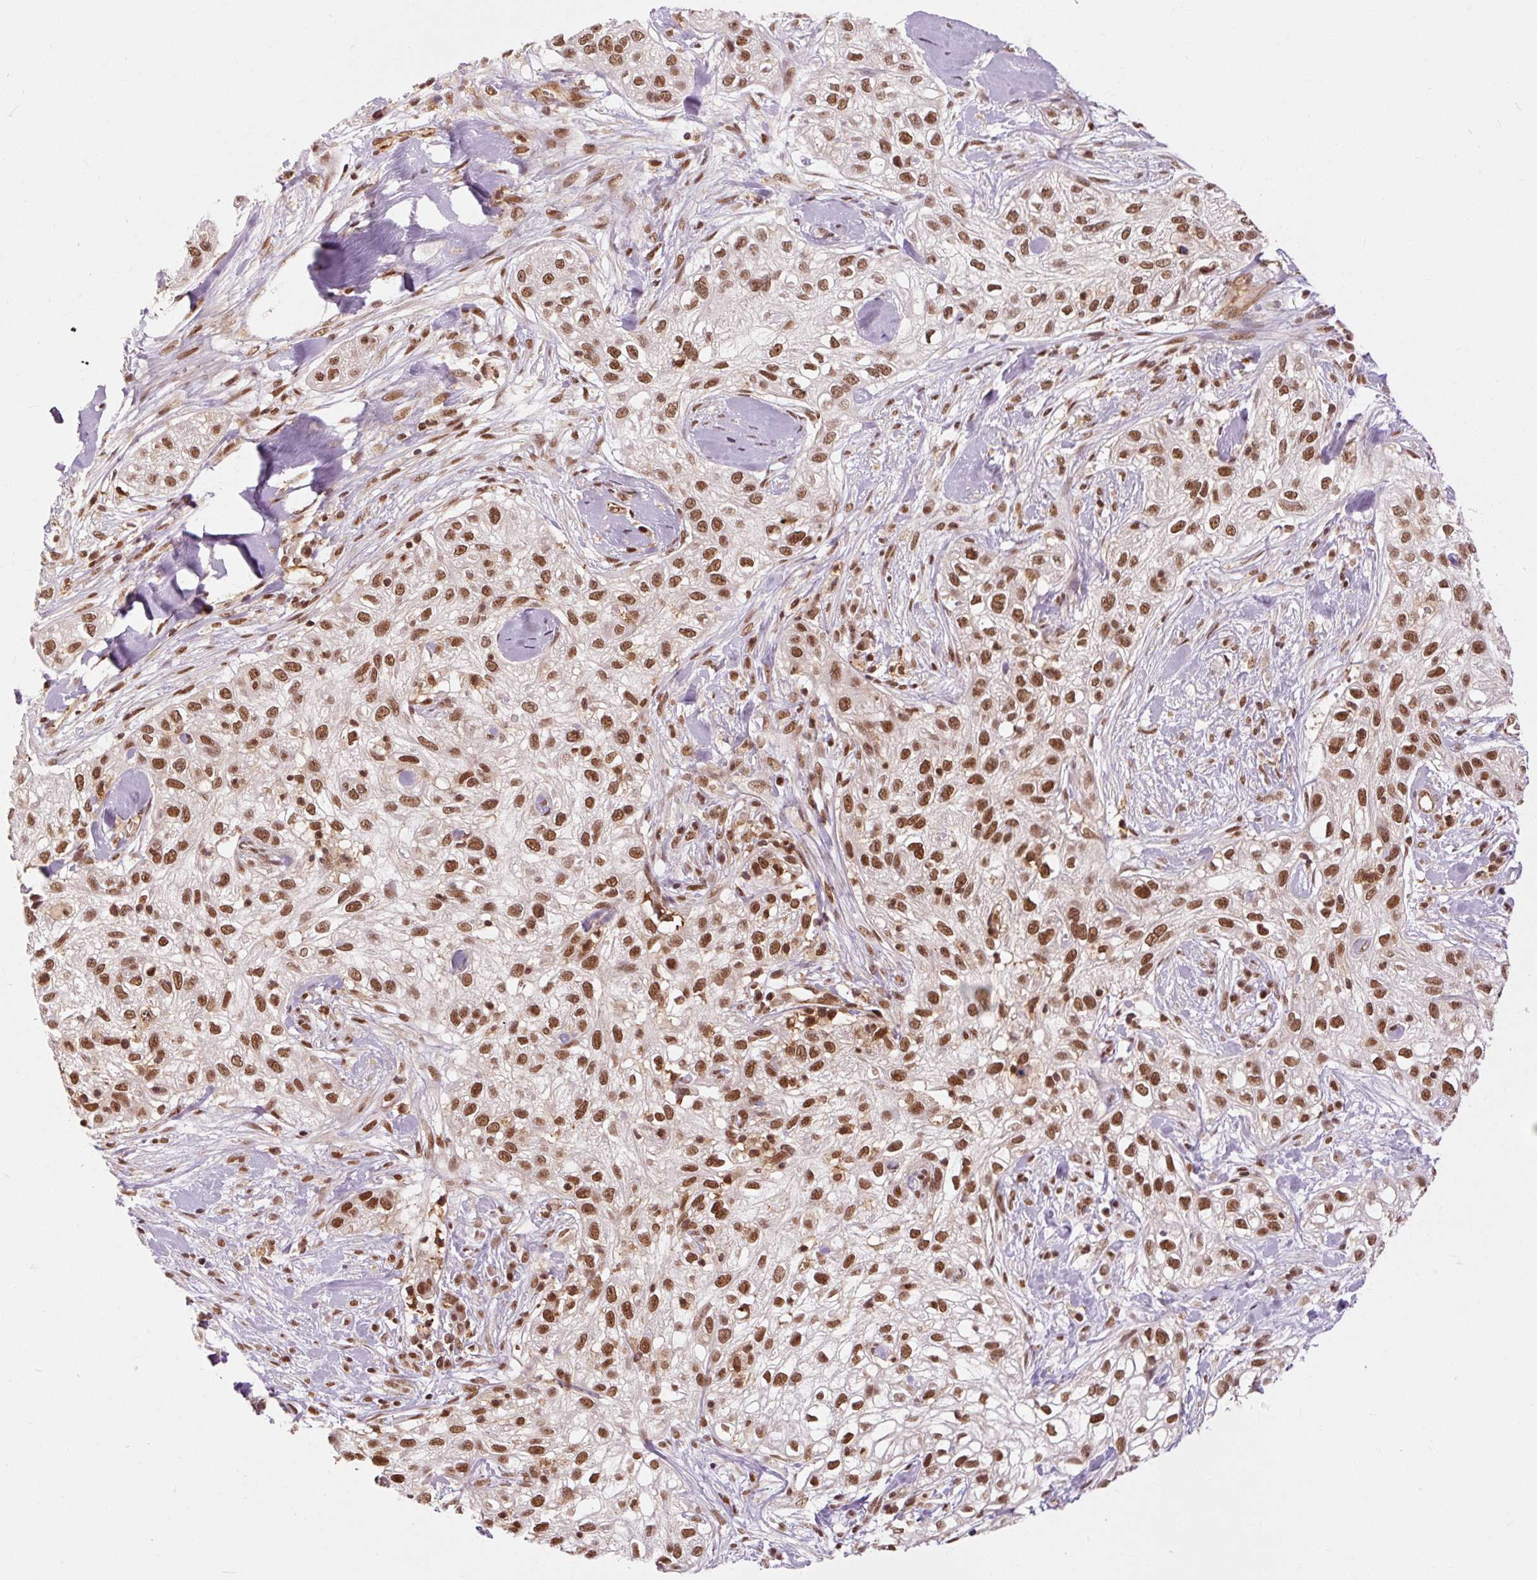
{"staining": {"intensity": "strong", "quantity": ">75%", "location": "nuclear"}, "tissue": "skin cancer", "cell_type": "Tumor cells", "image_type": "cancer", "snomed": [{"axis": "morphology", "description": "Squamous cell carcinoma, NOS"}, {"axis": "topography", "description": "Skin"}], "caption": "High-power microscopy captured an IHC histopathology image of skin cancer, revealing strong nuclear expression in about >75% of tumor cells. Using DAB (3,3'-diaminobenzidine) (brown) and hematoxylin (blue) stains, captured at high magnification using brightfield microscopy.", "gene": "CSTF1", "patient": {"sex": "male", "age": 82}}